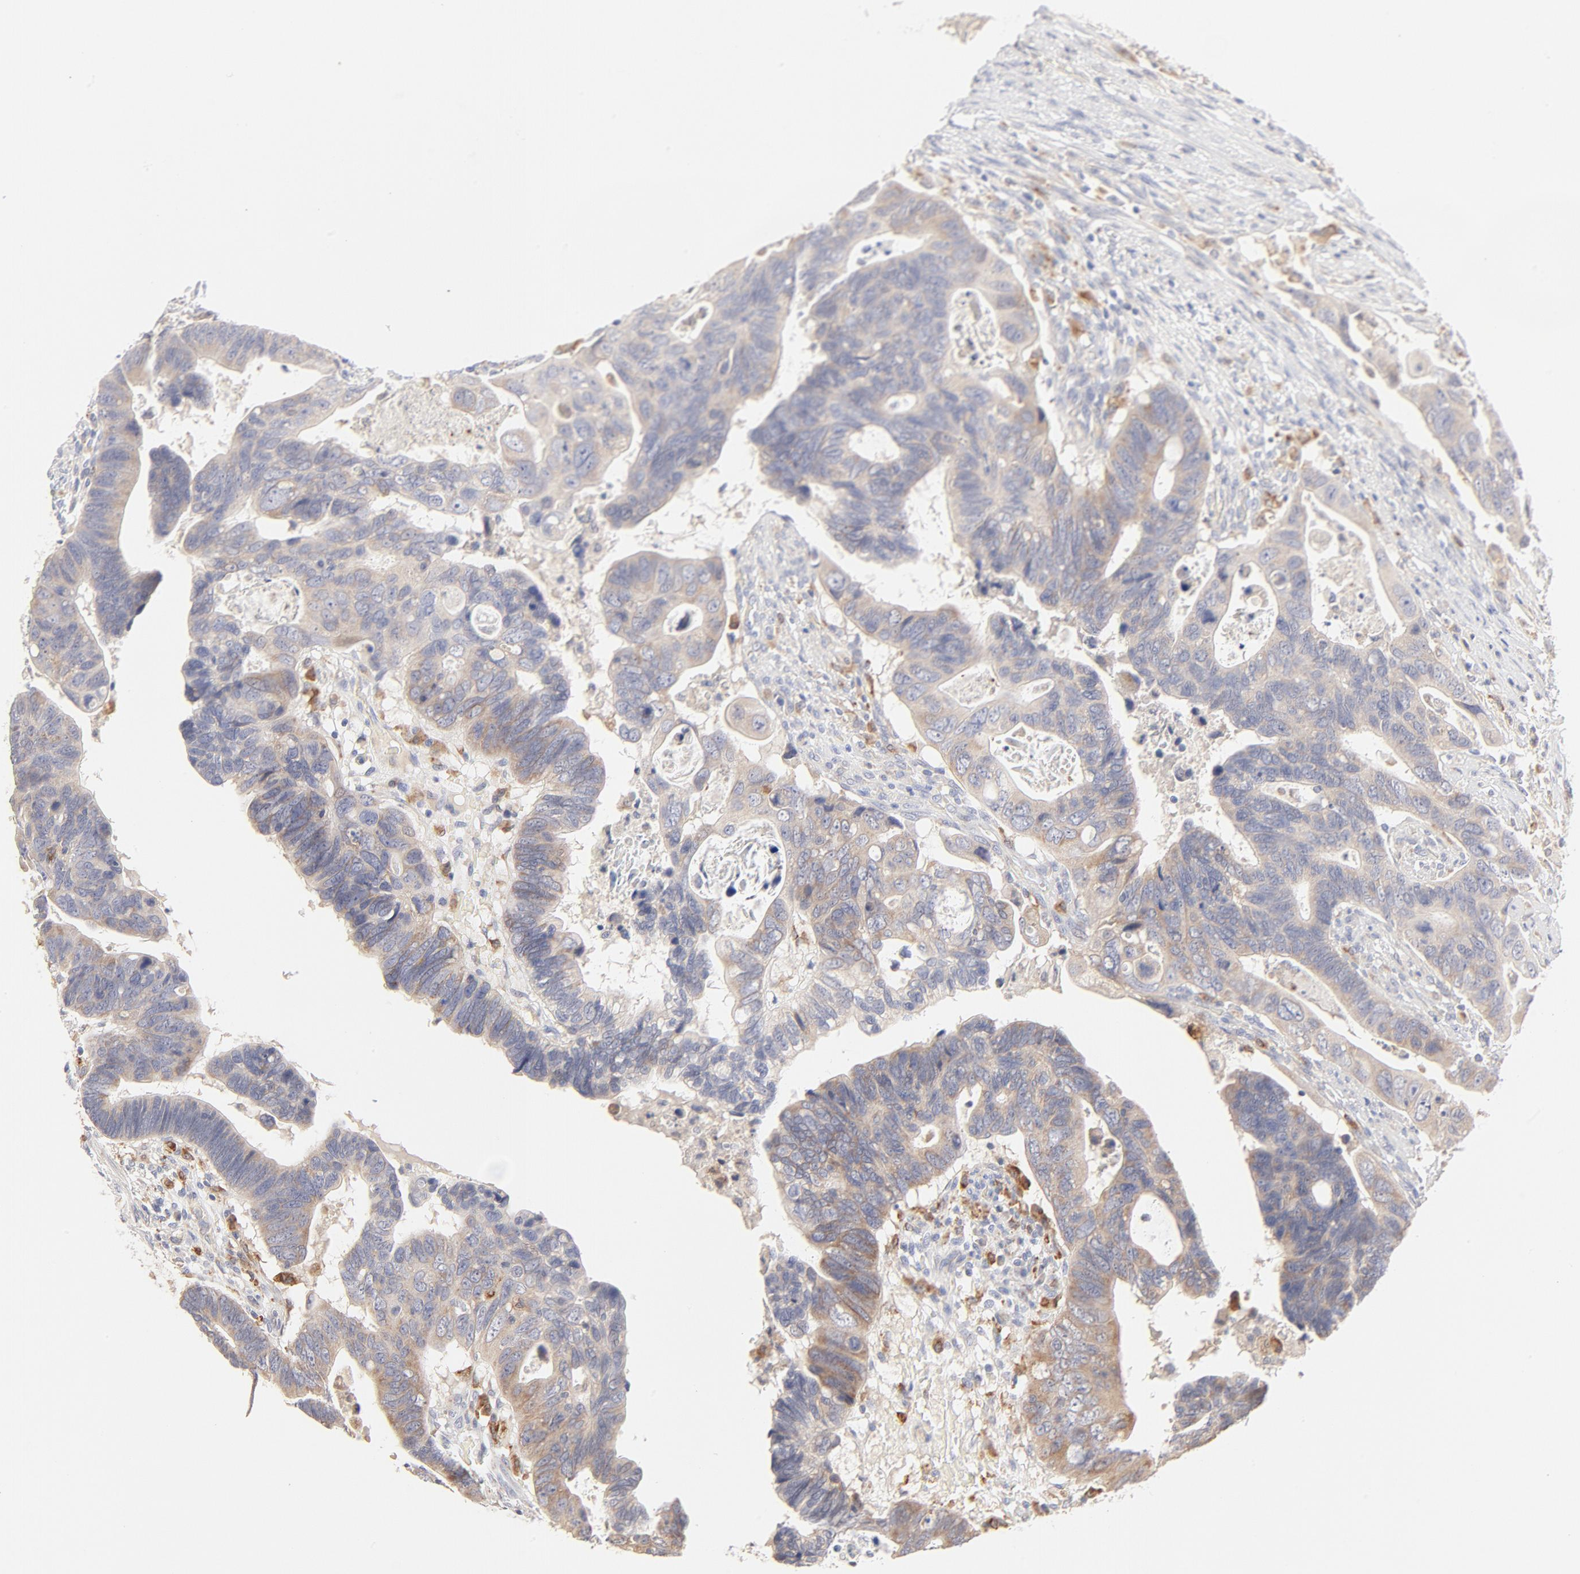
{"staining": {"intensity": "weak", "quantity": ">75%", "location": "cytoplasmic/membranous"}, "tissue": "colorectal cancer", "cell_type": "Tumor cells", "image_type": "cancer", "snomed": [{"axis": "morphology", "description": "Adenocarcinoma, NOS"}, {"axis": "topography", "description": "Rectum"}], "caption": "Colorectal cancer (adenocarcinoma) stained for a protein exhibits weak cytoplasmic/membranous positivity in tumor cells.", "gene": "MTERF2", "patient": {"sex": "male", "age": 53}}